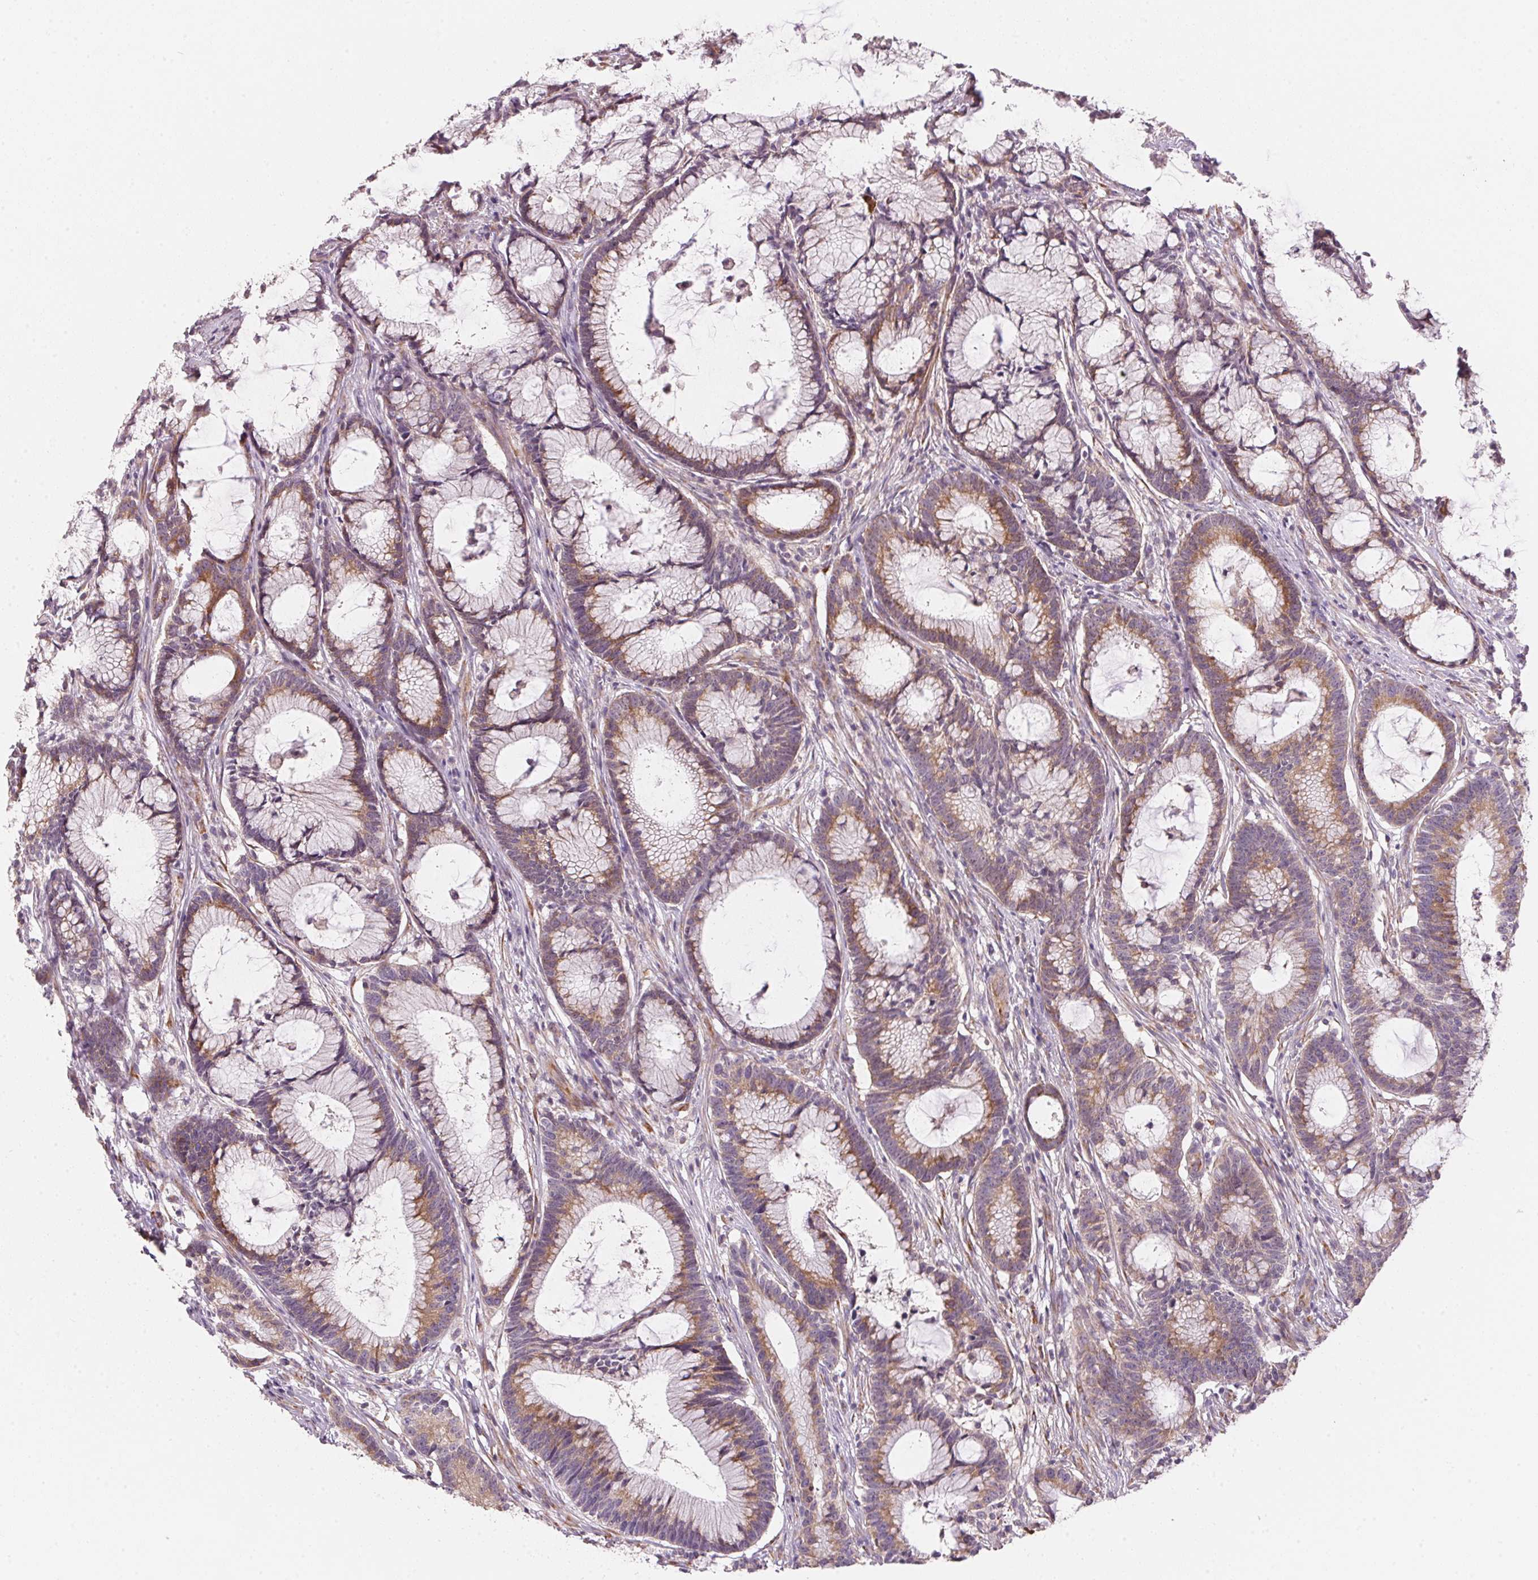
{"staining": {"intensity": "moderate", "quantity": ">75%", "location": "cytoplasmic/membranous"}, "tissue": "colorectal cancer", "cell_type": "Tumor cells", "image_type": "cancer", "snomed": [{"axis": "morphology", "description": "Adenocarcinoma, NOS"}, {"axis": "topography", "description": "Colon"}], "caption": "This is an image of immunohistochemistry (IHC) staining of colorectal cancer (adenocarcinoma), which shows moderate expression in the cytoplasmic/membranous of tumor cells.", "gene": "BLOC1S2", "patient": {"sex": "female", "age": 78}}